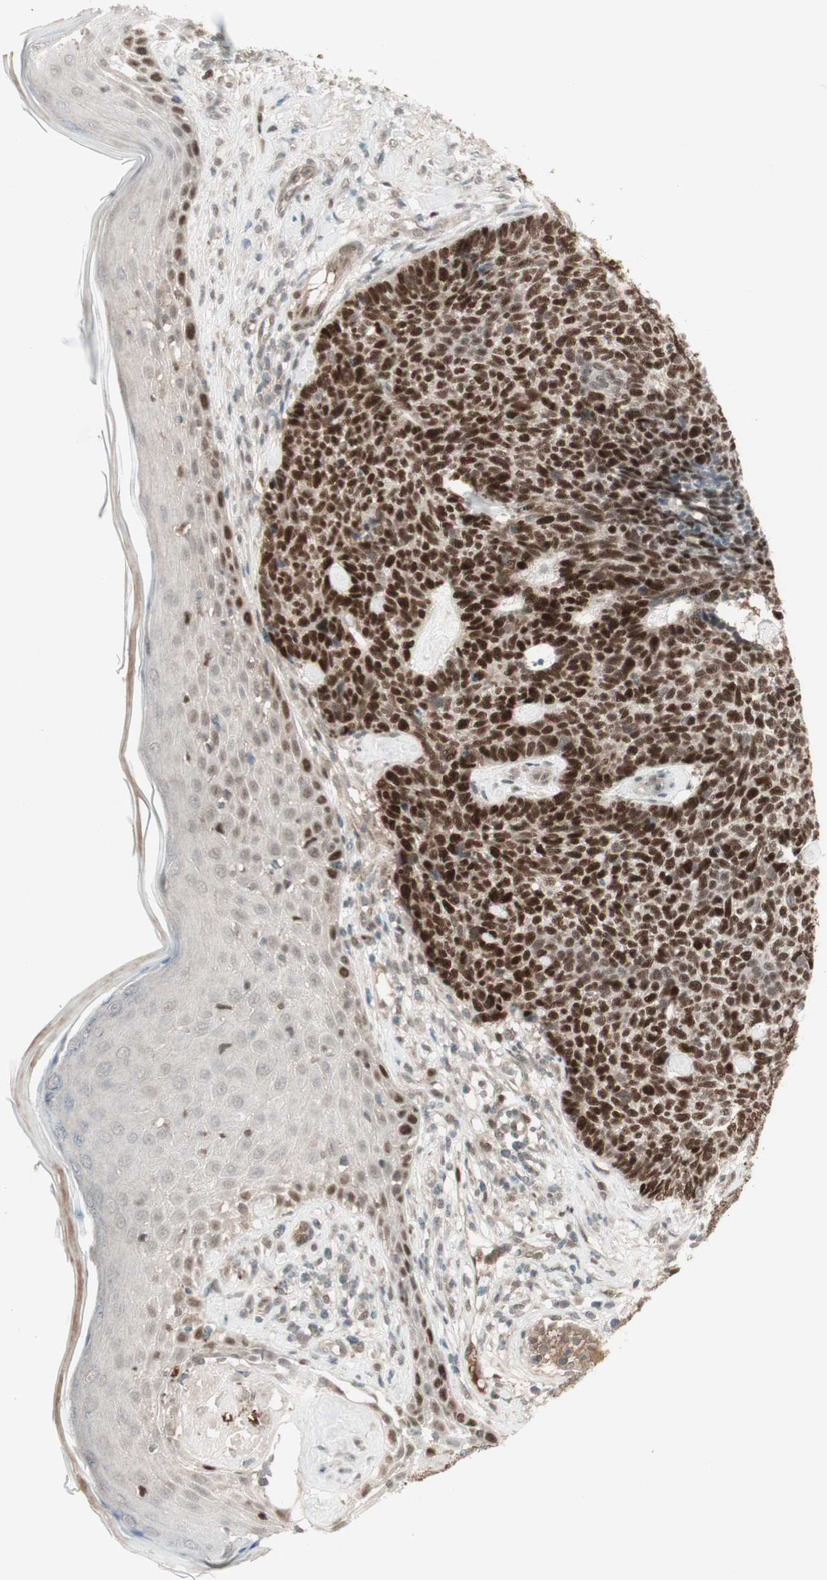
{"staining": {"intensity": "strong", "quantity": ">75%", "location": "nuclear"}, "tissue": "skin cancer", "cell_type": "Tumor cells", "image_type": "cancer", "snomed": [{"axis": "morphology", "description": "Basal cell carcinoma"}, {"axis": "topography", "description": "Skin"}], "caption": "This image displays immunohistochemistry staining of skin cancer, with high strong nuclear expression in approximately >75% of tumor cells.", "gene": "MSH6", "patient": {"sex": "female", "age": 84}}